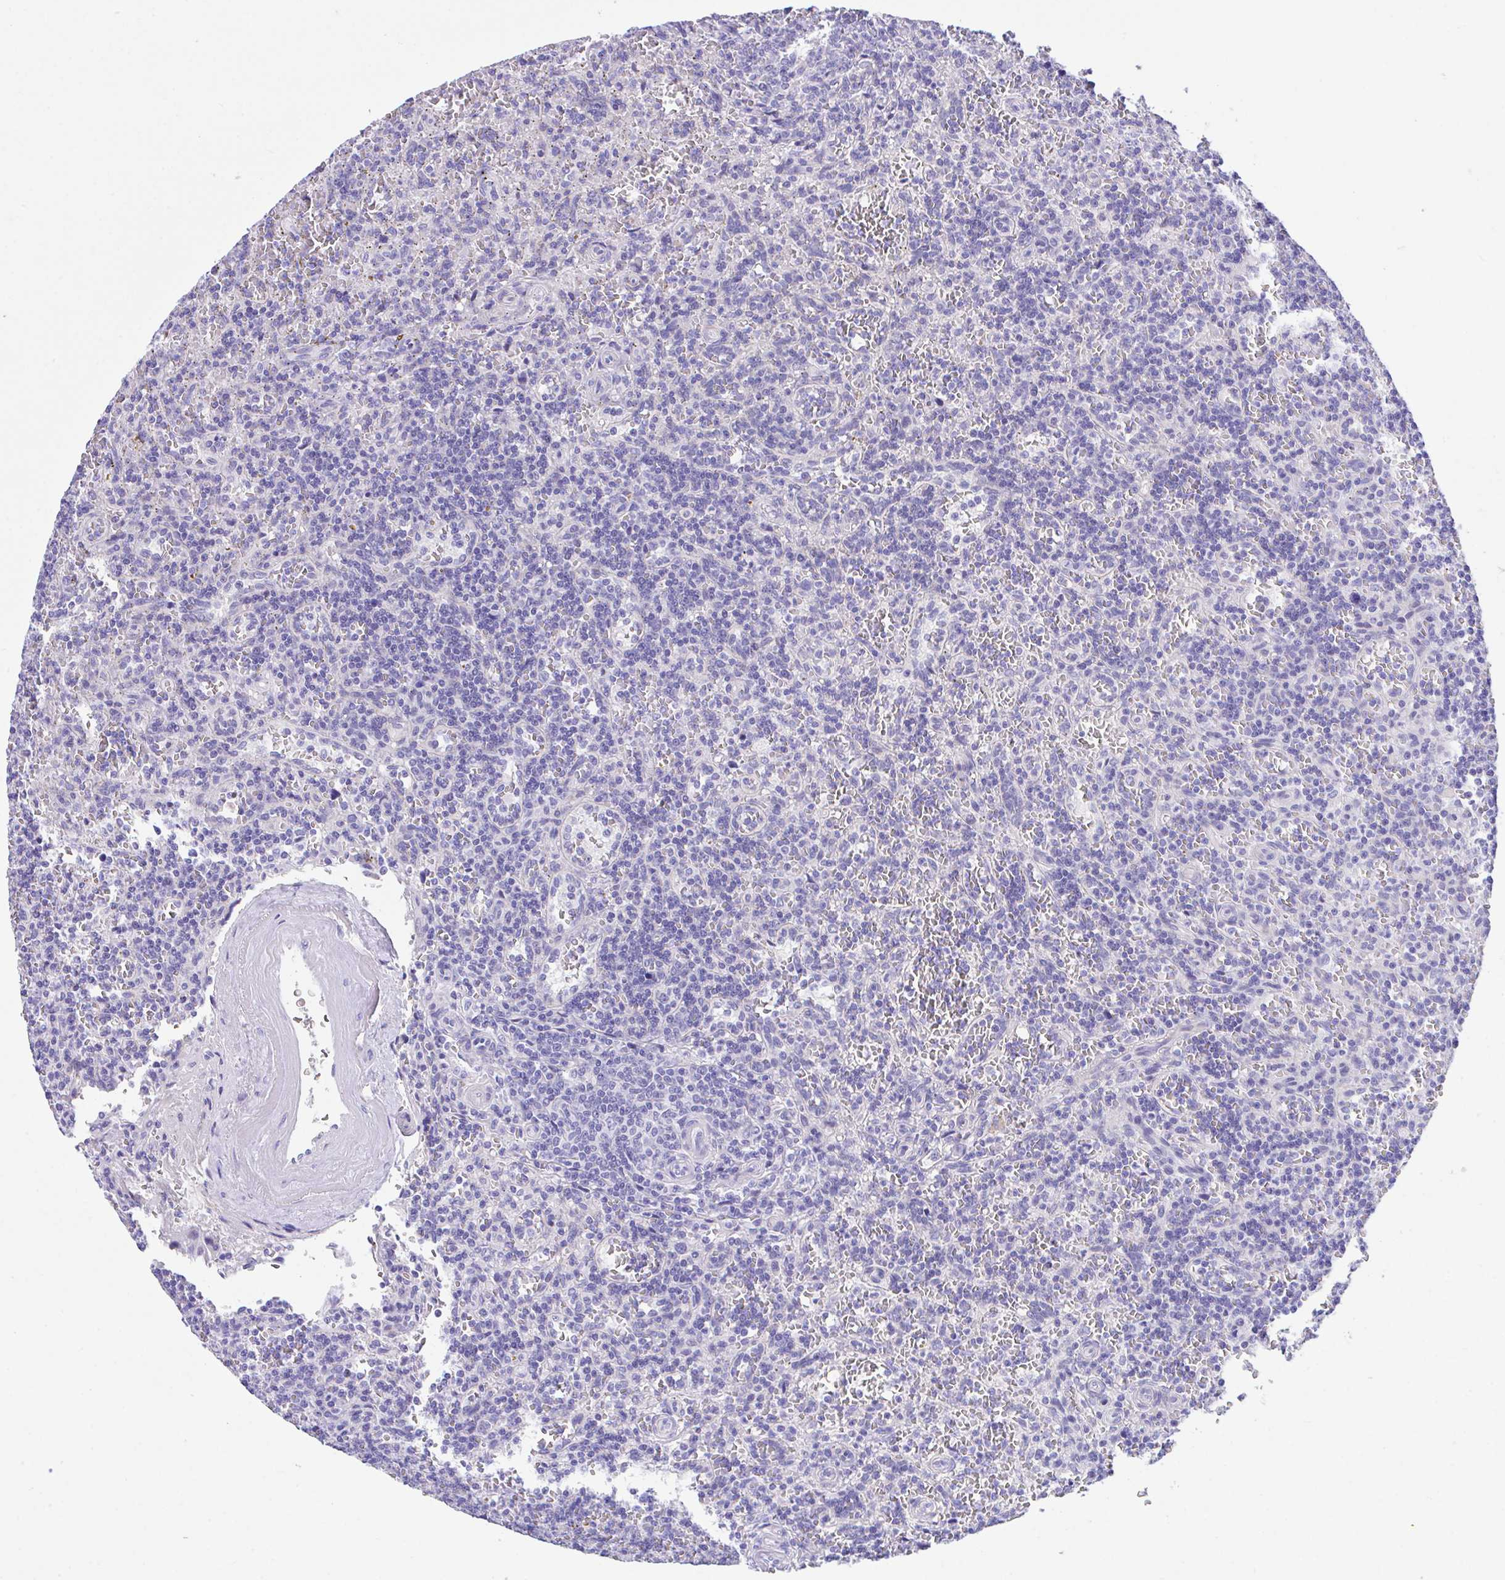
{"staining": {"intensity": "negative", "quantity": "none", "location": "none"}, "tissue": "lymphoma", "cell_type": "Tumor cells", "image_type": "cancer", "snomed": [{"axis": "morphology", "description": "Malignant lymphoma, non-Hodgkin's type, Low grade"}, {"axis": "topography", "description": "Spleen"}], "caption": "IHC histopathology image of neoplastic tissue: malignant lymphoma, non-Hodgkin's type (low-grade) stained with DAB (3,3'-diaminobenzidine) displays no significant protein positivity in tumor cells.", "gene": "SLC16A6", "patient": {"sex": "male", "age": 73}}